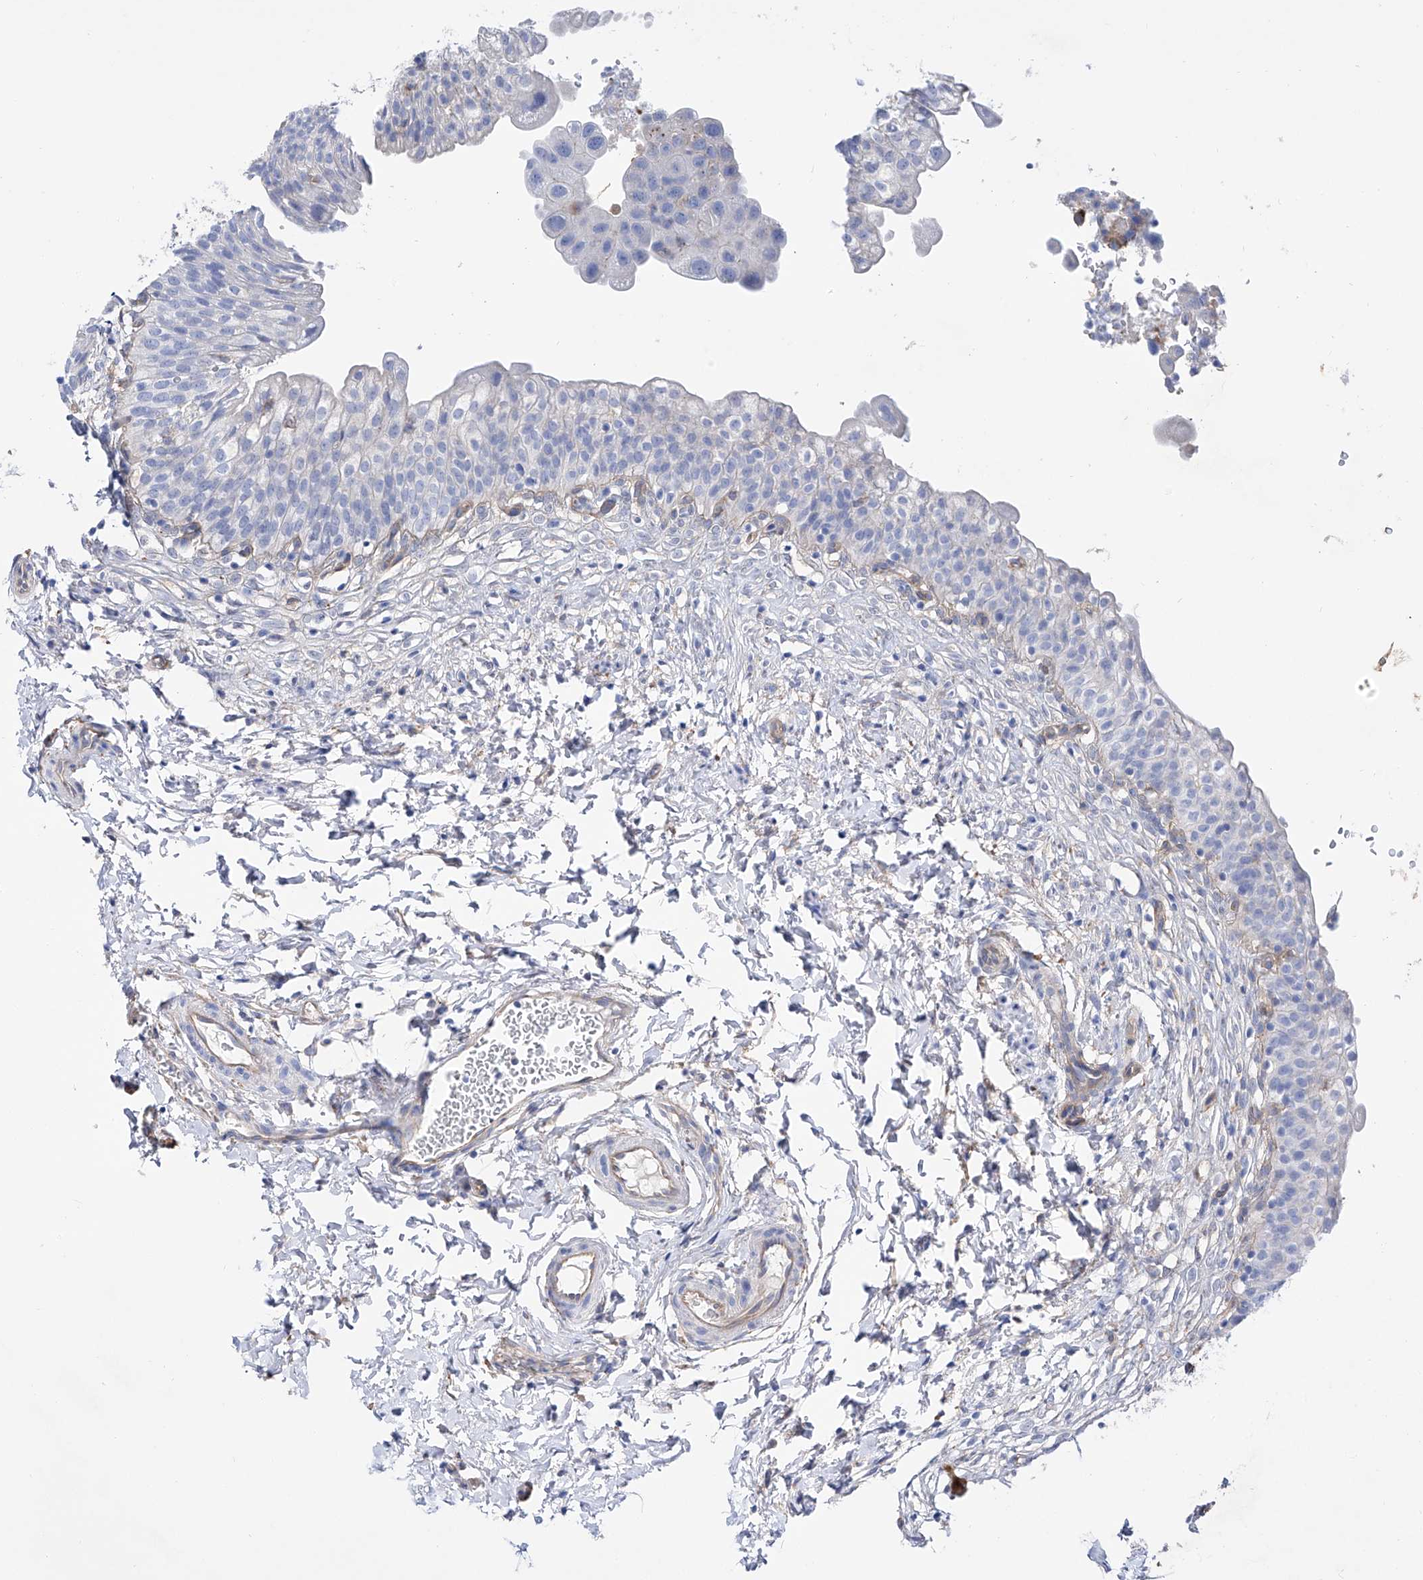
{"staining": {"intensity": "negative", "quantity": "none", "location": "none"}, "tissue": "urinary bladder", "cell_type": "Urothelial cells", "image_type": "normal", "snomed": [{"axis": "morphology", "description": "Normal tissue, NOS"}, {"axis": "topography", "description": "Urinary bladder"}], "caption": "Immunohistochemistry (IHC) of normal human urinary bladder demonstrates no positivity in urothelial cells. (IHC, brightfield microscopy, high magnification).", "gene": "ZNF653", "patient": {"sex": "male", "age": 55}}